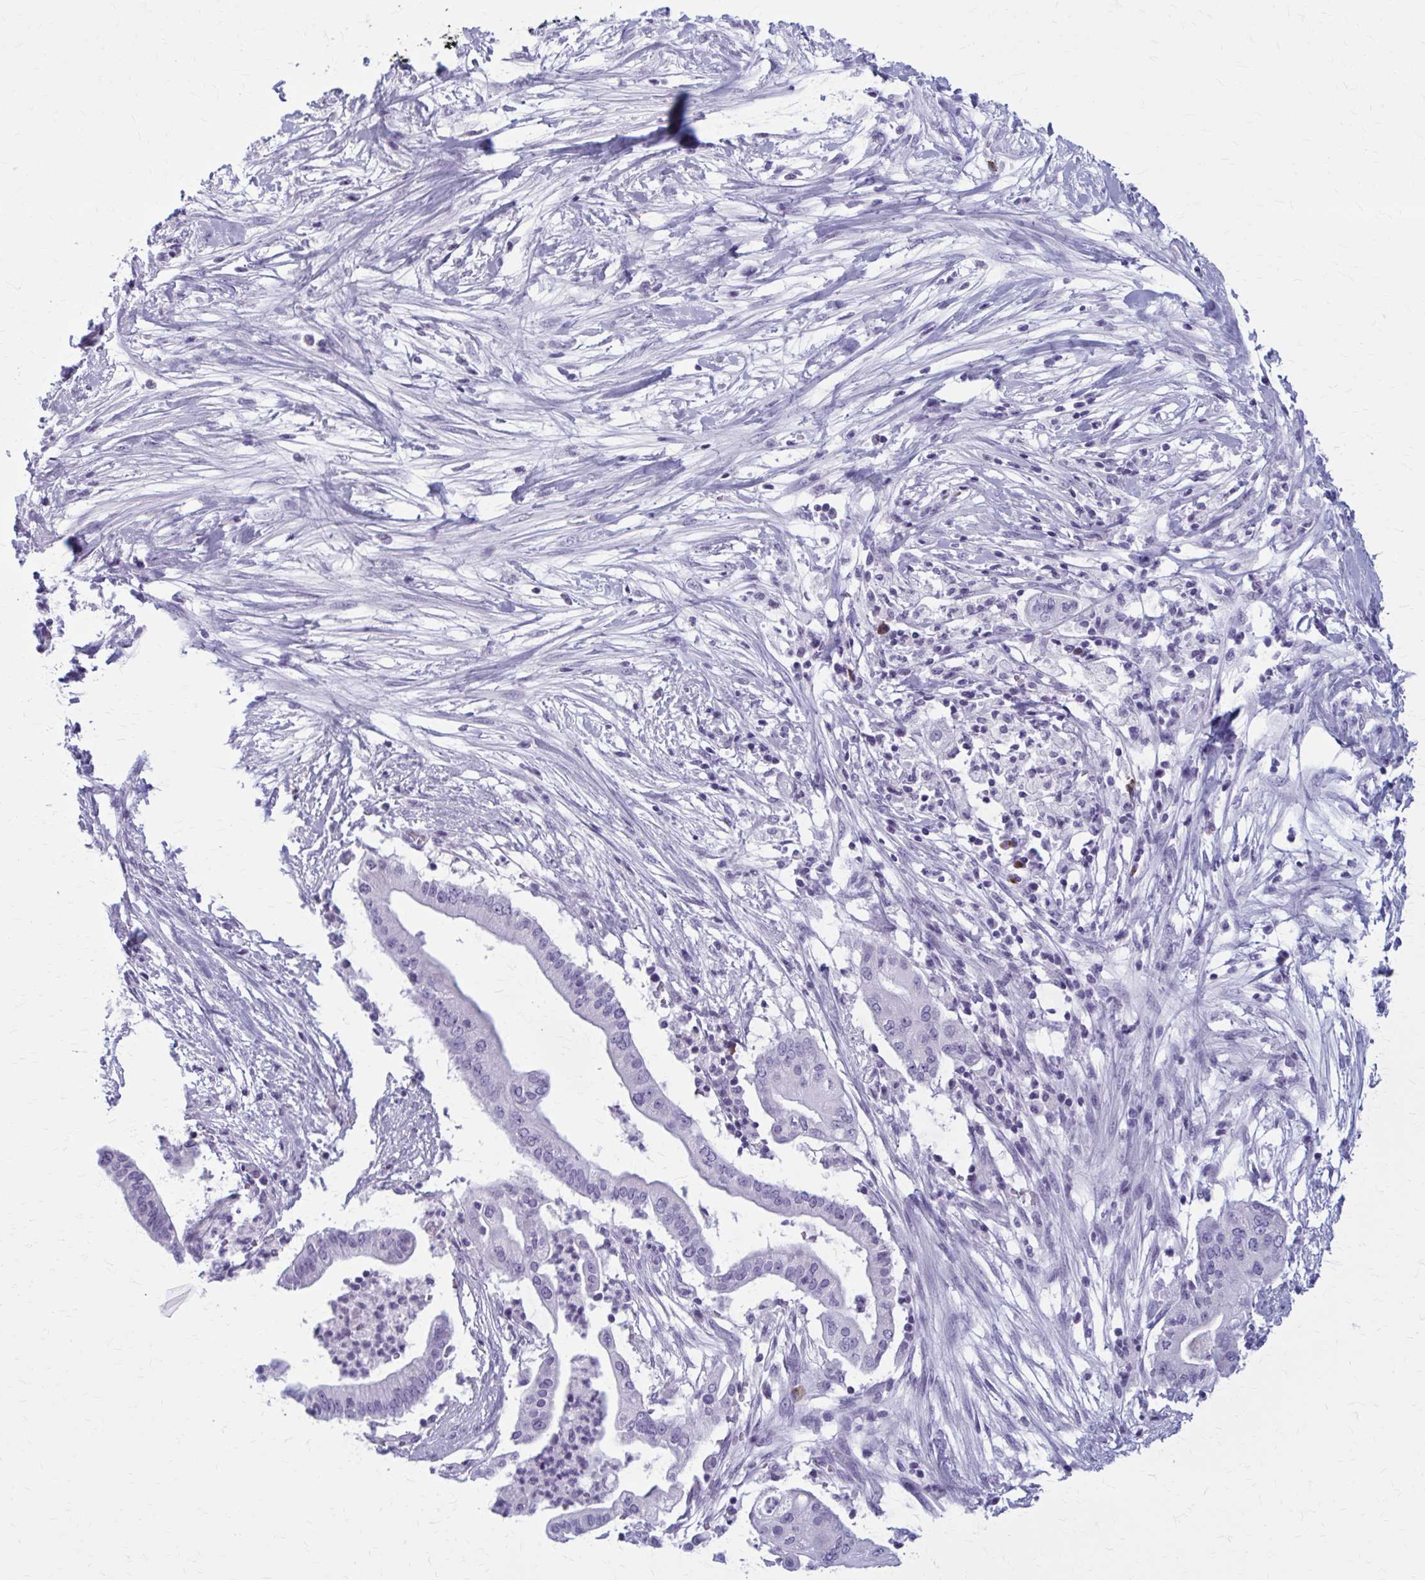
{"staining": {"intensity": "negative", "quantity": "none", "location": "none"}, "tissue": "pancreatic cancer", "cell_type": "Tumor cells", "image_type": "cancer", "snomed": [{"axis": "morphology", "description": "Adenocarcinoma, NOS"}, {"axis": "topography", "description": "Pancreas"}], "caption": "Photomicrograph shows no significant protein expression in tumor cells of adenocarcinoma (pancreatic).", "gene": "ZDHHC7", "patient": {"sex": "male", "age": 68}}